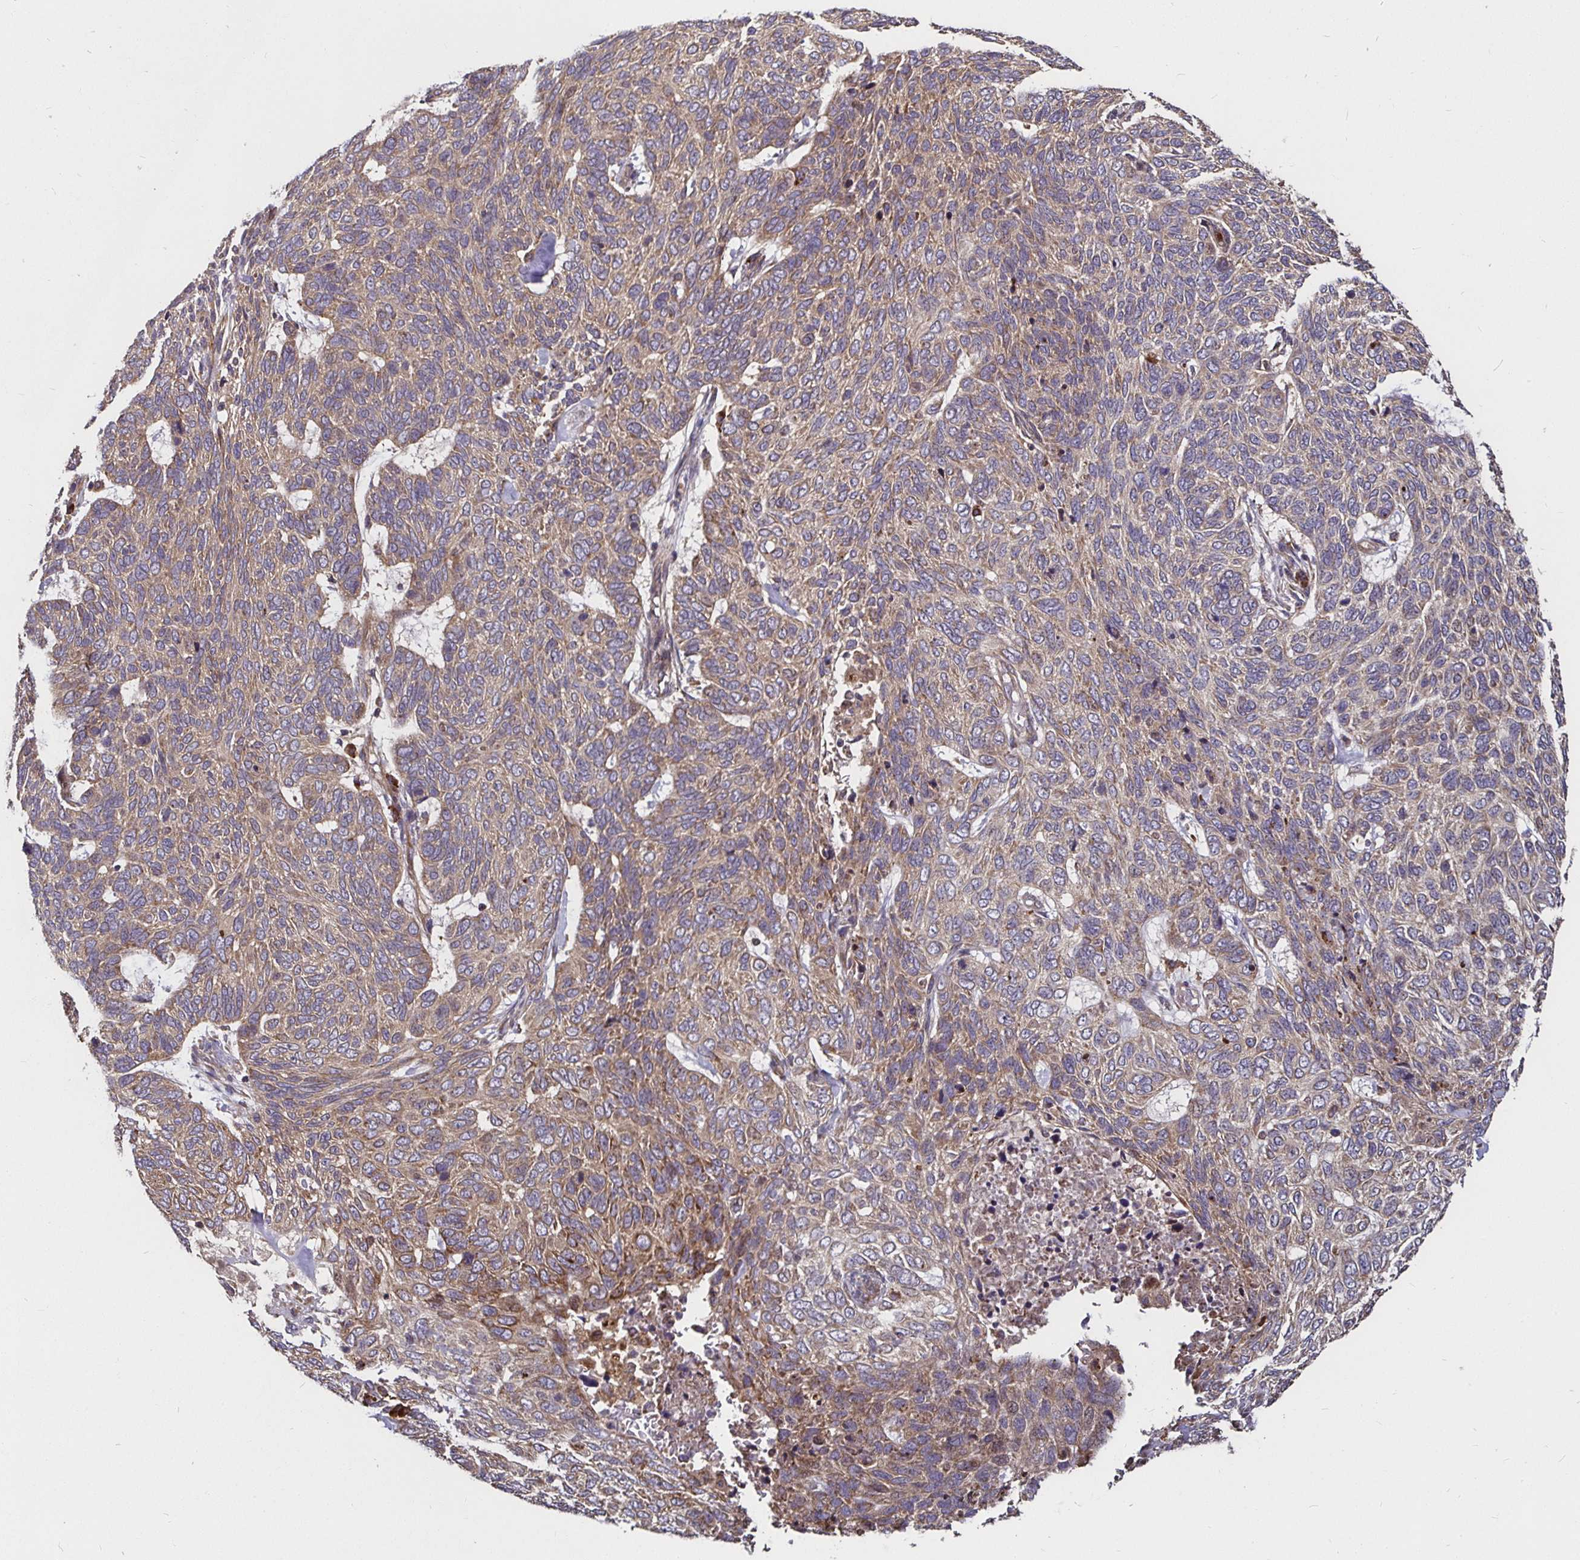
{"staining": {"intensity": "weak", "quantity": "25%-75%", "location": "cytoplasmic/membranous"}, "tissue": "skin cancer", "cell_type": "Tumor cells", "image_type": "cancer", "snomed": [{"axis": "morphology", "description": "Basal cell carcinoma"}, {"axis": "topography", "description": "Skin"}], "caption": "Tumor cells demonstrate low levels of weak cytoplasmic/membranous expression in about 25%-75% of cells in human skin cancer (basal cell carcinoma).", "gene": "MLST8", "patient": {"sex": "female", "age": 65}}